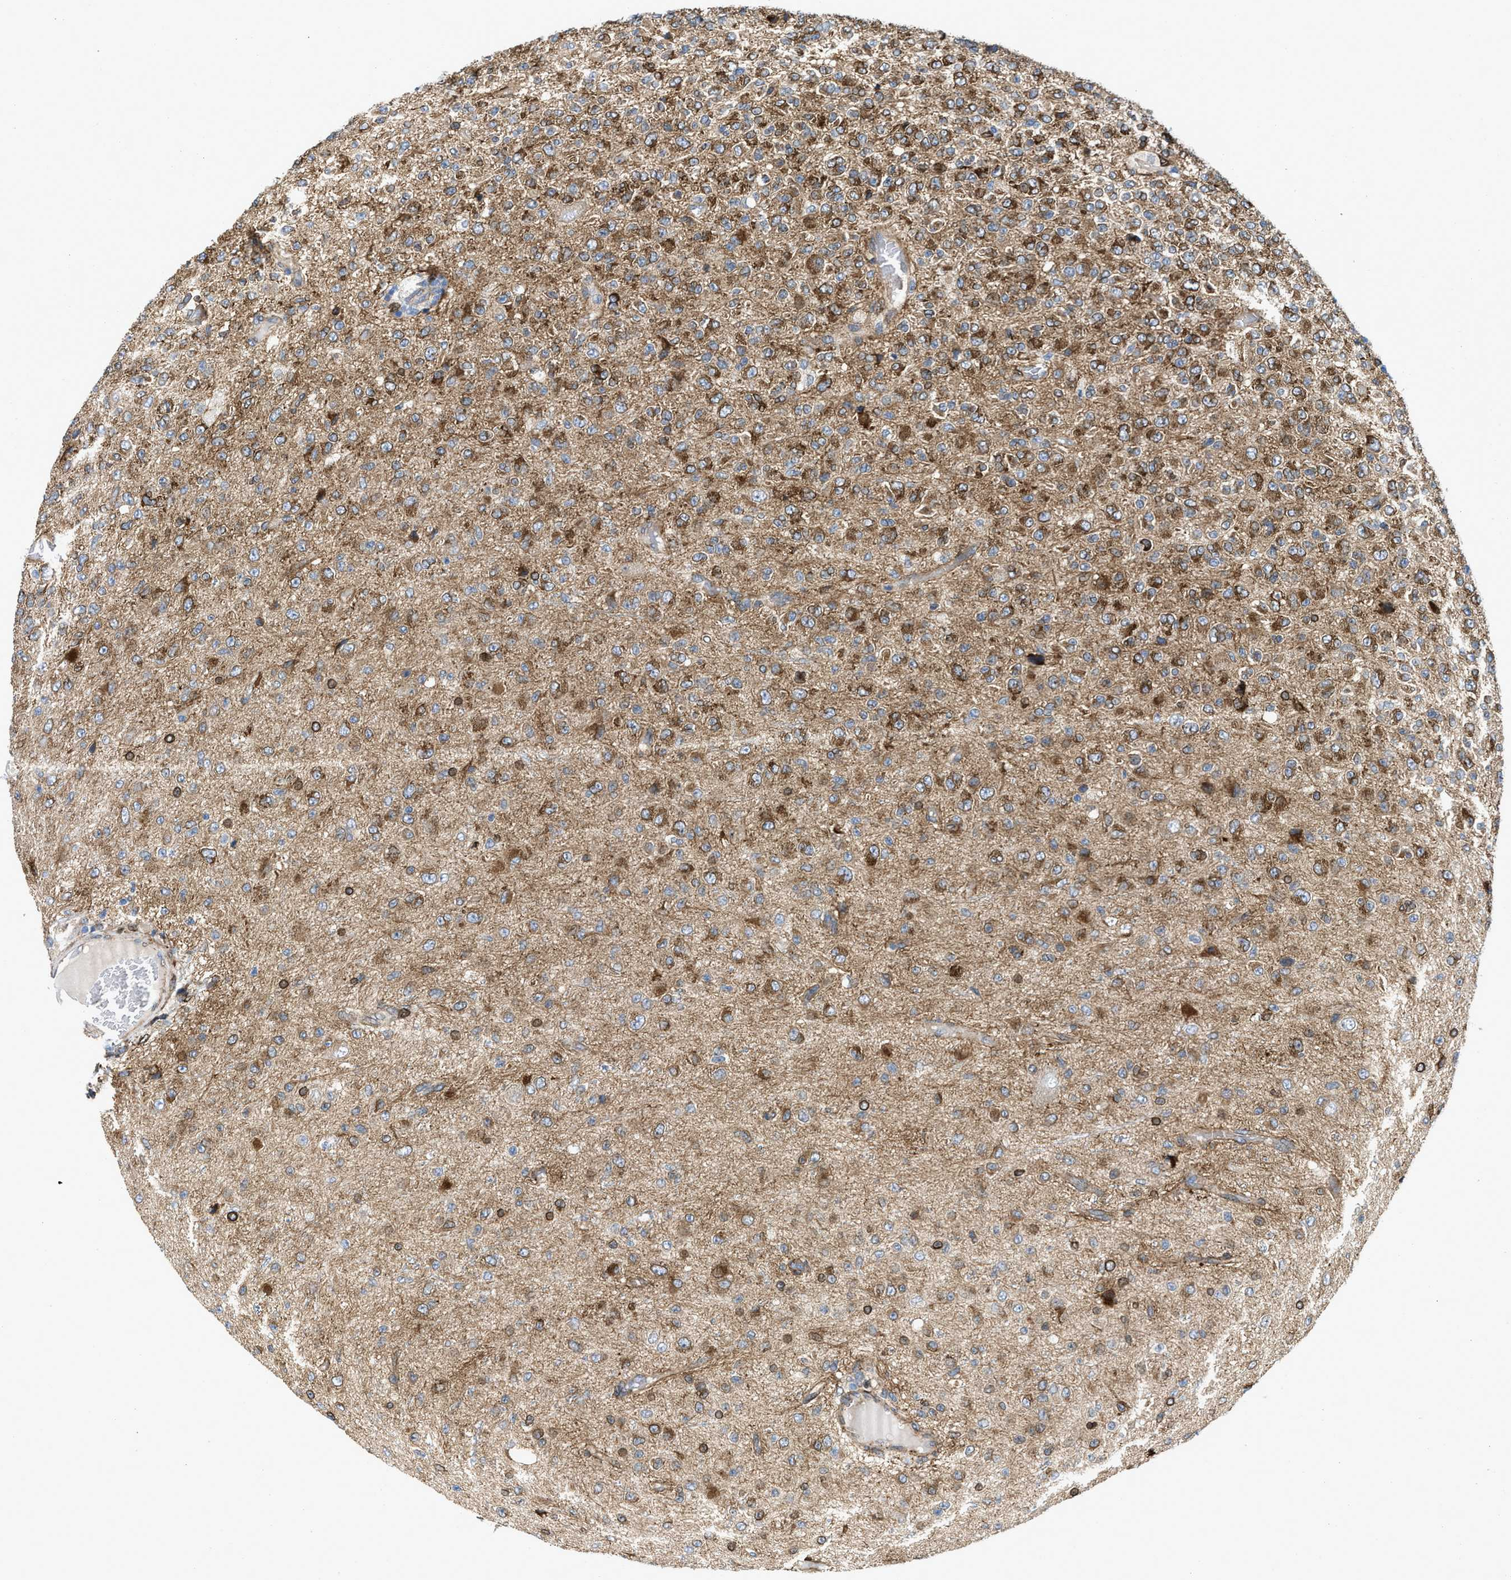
{"staining": {"intensity": "strong", "quantity": ">75%", "location": "cytoplasmic/membranous"}, "tissue": "glioma", "cell_type": "Tumor cells", "image_type": "cancer", "snomed": [{"axis": "morphology", "description": "Glioma, malignant, High grade"}, {"axis": "topography", "description": "pancreas cauda"}], "caption": "IHC of human glioma exhibits high levels of strong cytoplasmic/membranous staining in approximately >75% of tumor cells.", "gene": "ERLIN2", "patient": {"sex": "male", "age": 60}}